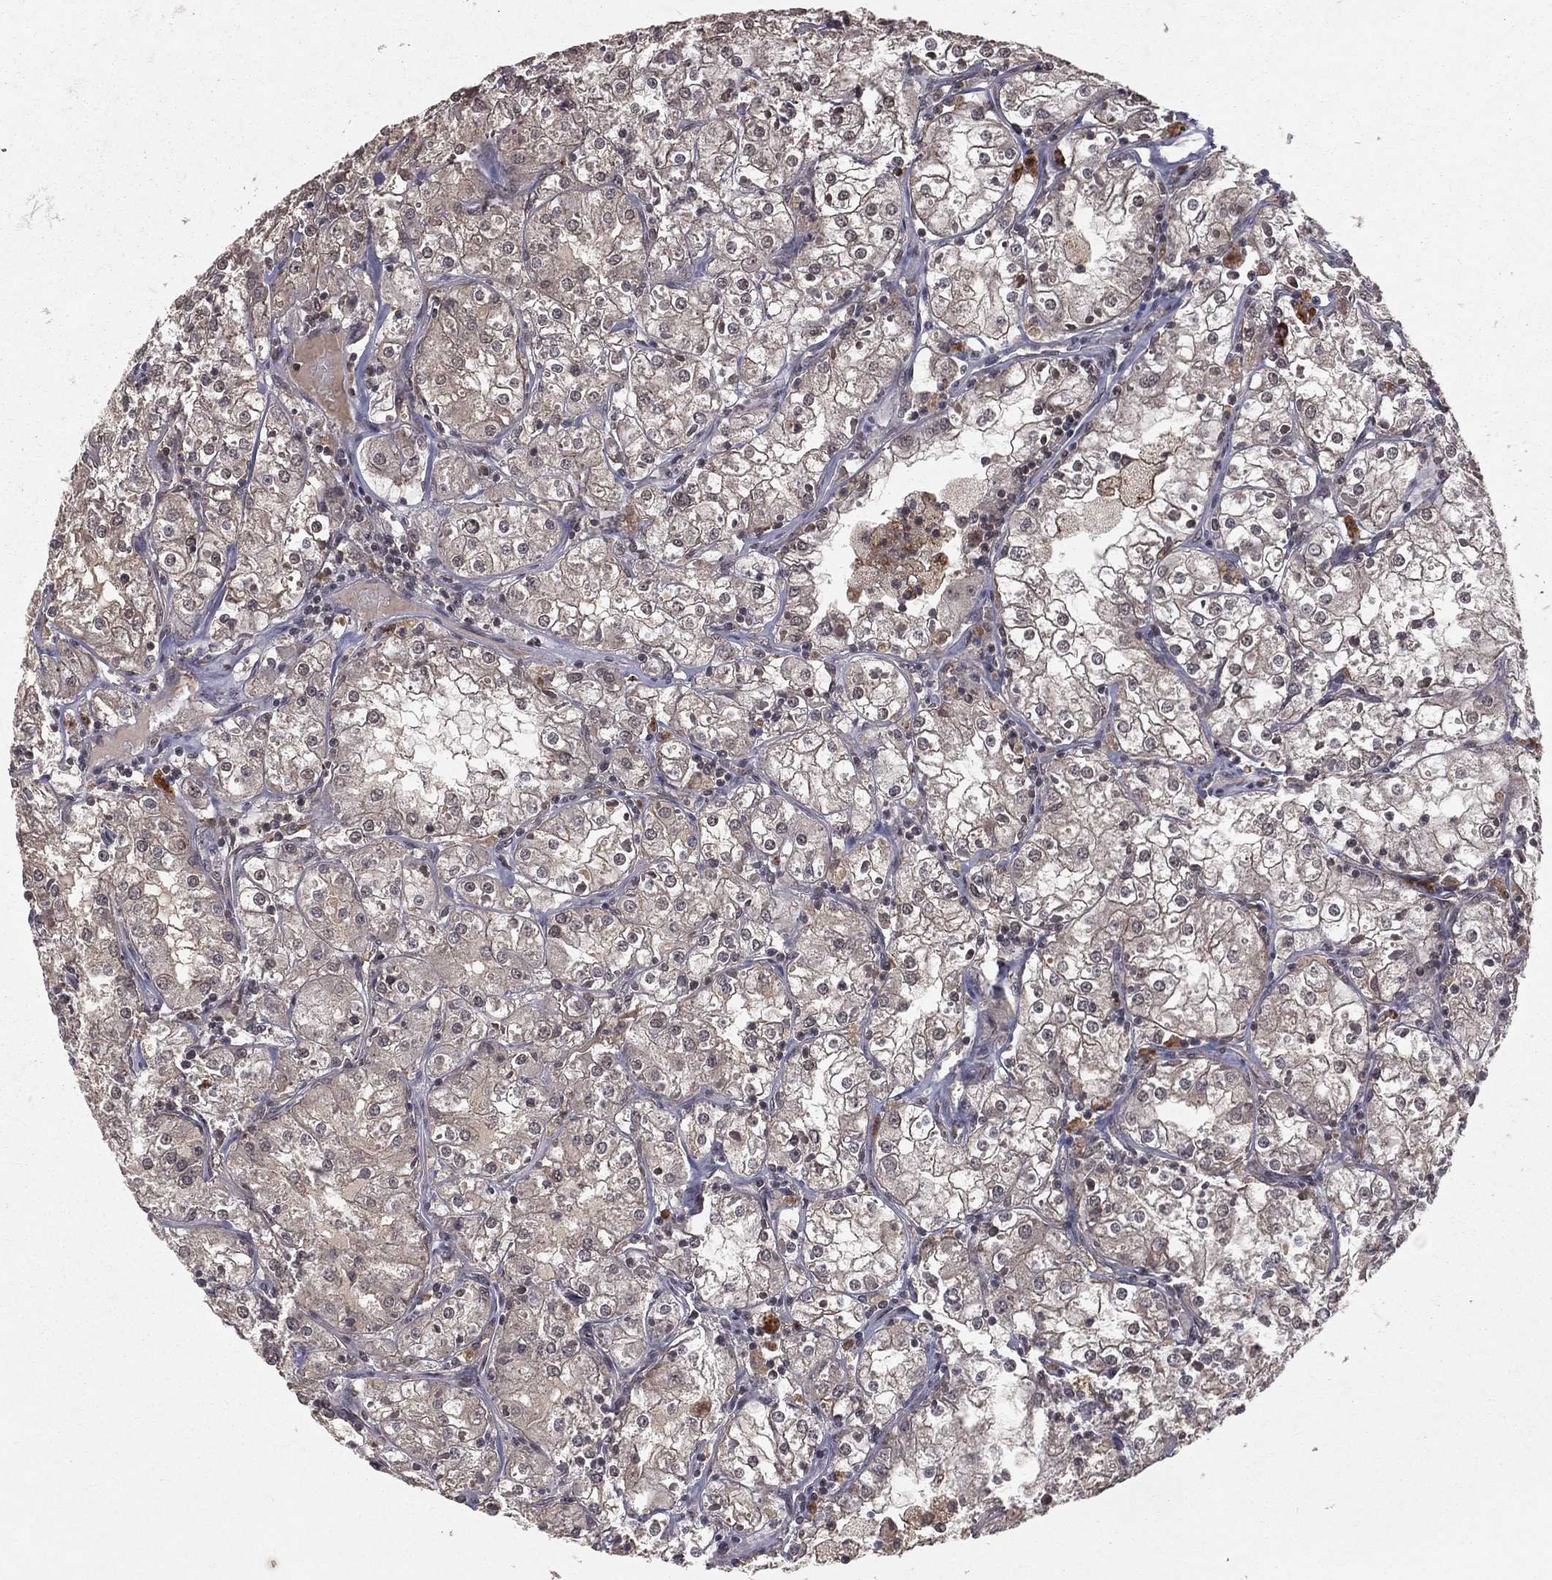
{"staining": {"intensity": "weak", "quantity": "25%-75%", "location": "cytoplasmic/membranous"}, "tissue": "renal cancer", "cell_type": "Tumor cells", "image_type": "cancer", "snomed": [{"axis": "morphology", "description": "Adenocarcinoma, NOS"}, {"axis": "topography", "description": "Kidney"}], "caption": "This histopathology image shows immunohistochemistry staining of human renal cancer (adenocarcinoma), with low weak cytoplasmic/membranous staining in approximately 25%-75% of tumor cells.", "gene": "ZDHHC15", "patient": {"sex": "male", "age": 77}}